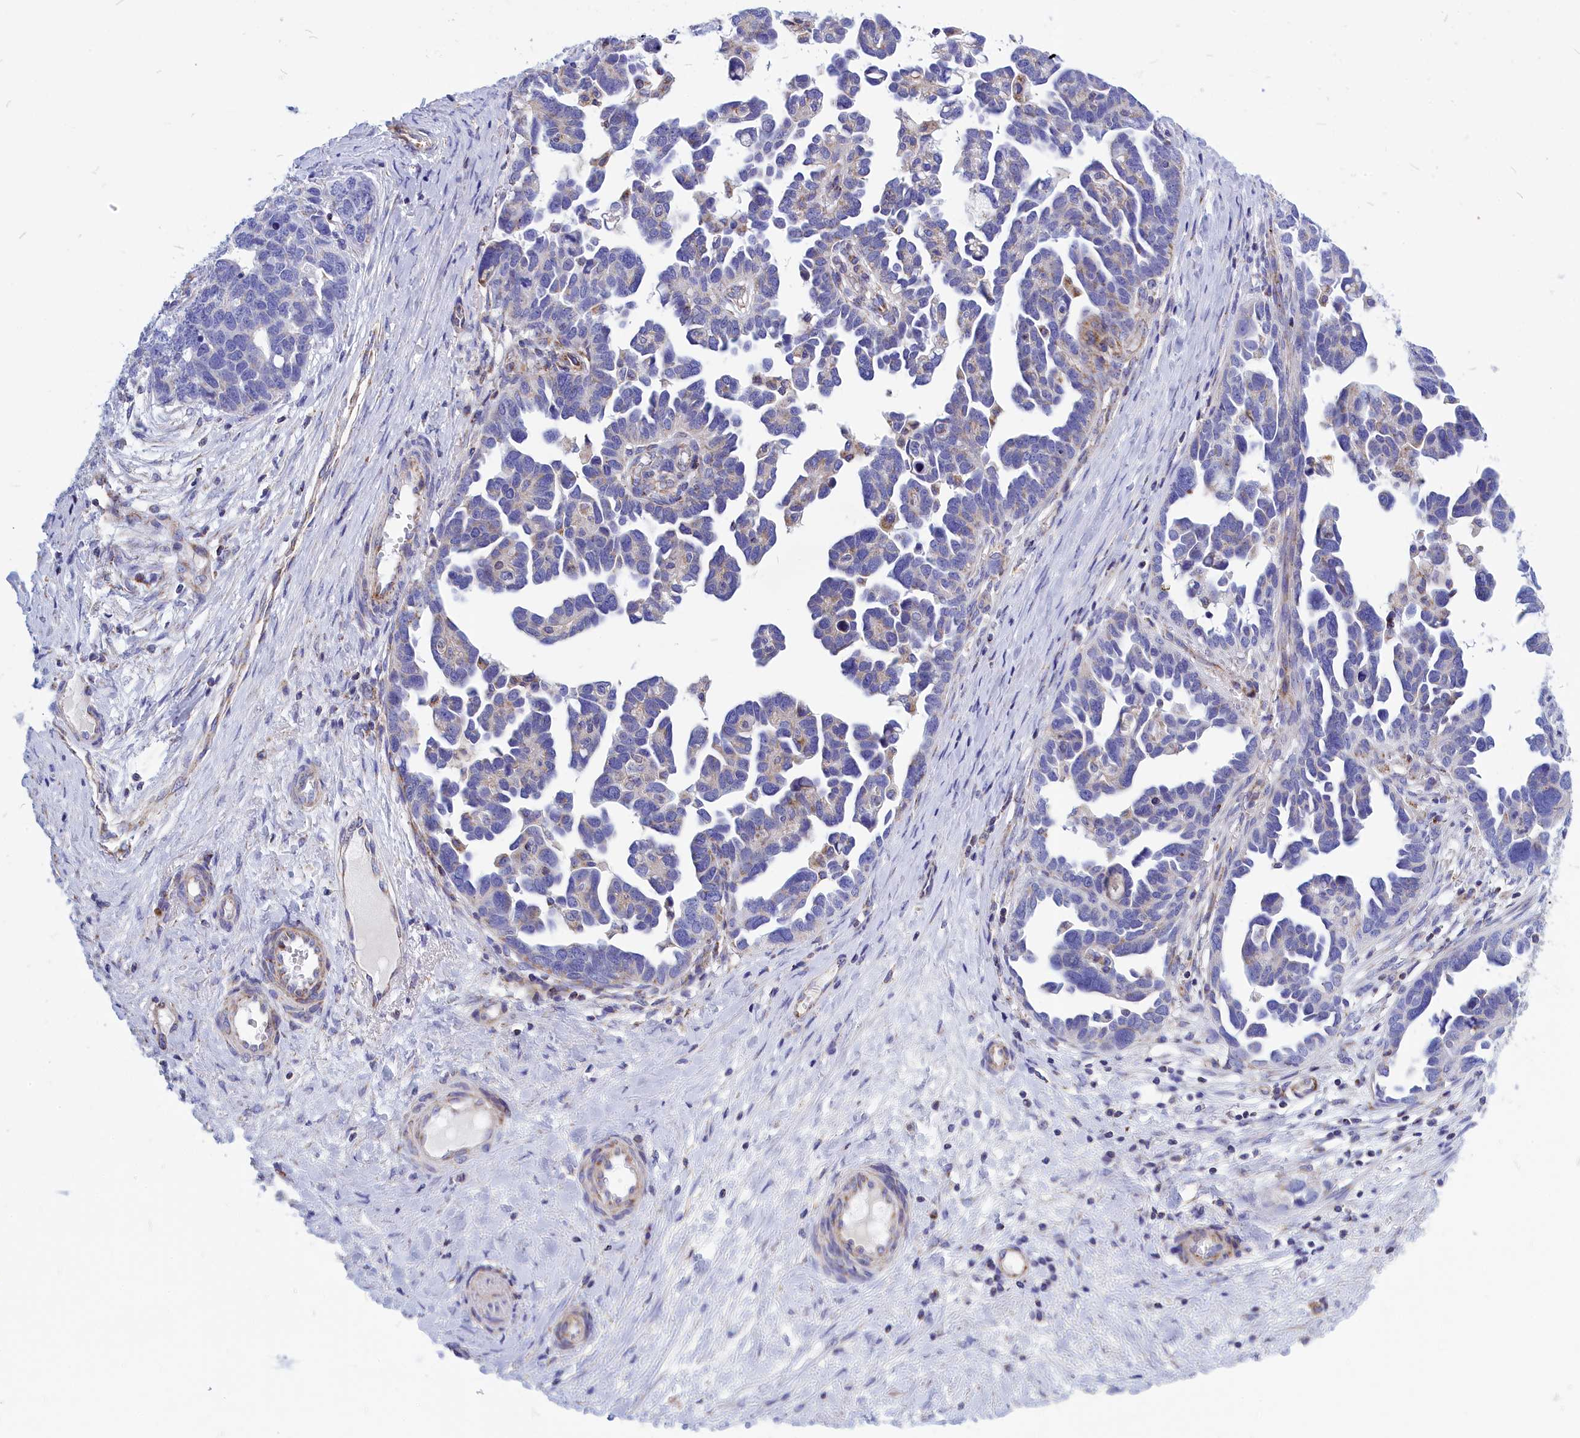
{"staining": {"intensity": "negative", "quantity": "none", "location": "none"}, "tissue": "ovarian cancer", "cell_type": "Tumor cells", "image_type": "cancer", "snomed": [{"axis": "morphology", "description": "Cystadenocarcinoma, serous, NOS"}, {"axis": "topography", "description": "Ovary"}], "caption": "An immunohistochemistry photomicrograph of ovarian cancer (serous cystadenocarcinoma) is shown. There is no staining in tumor cells of ovarian cancer (serous cystadenocarcinoma).", "gene": "CCRL2", "patient": {"sex": "female", "age": 54}}